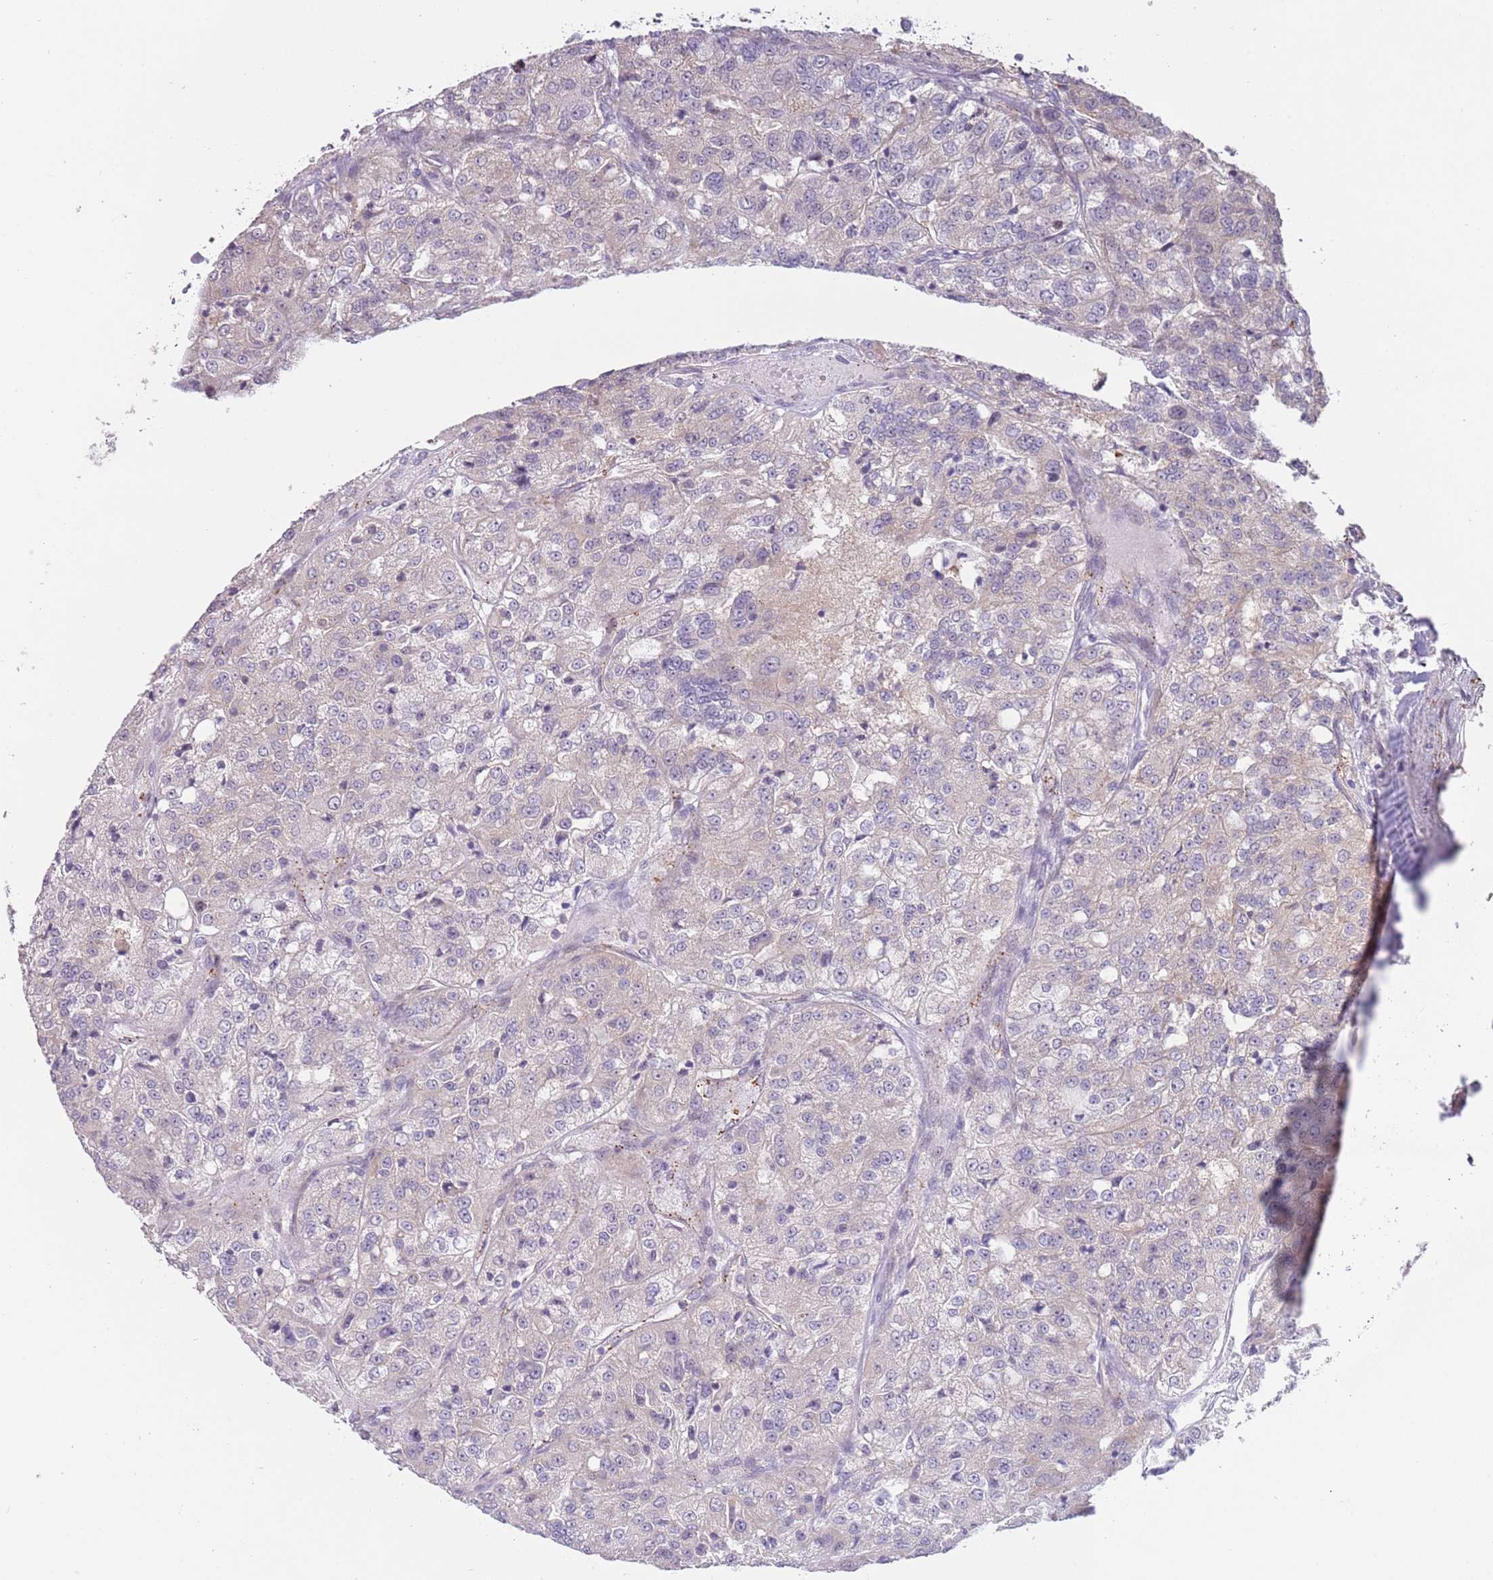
{"staining": {"intensity": "negative", "quantity": "none", "location": "none"}, "tissue": "renal cancer", "cell_type": "Tumor cells", "image_type": "cancer", "snomed": [{"axis": "morphology", "description": "Adenocarcinoma, NOS"}, {"axis": "topography", "description": "Kidney"}], "caption": "Adenocarcinoma (renal) was stained to show a protein in brown. There is no significant staining in tumor cells.", "gene": "LDHD", "patient": {"sex": "female", "age": 63}}